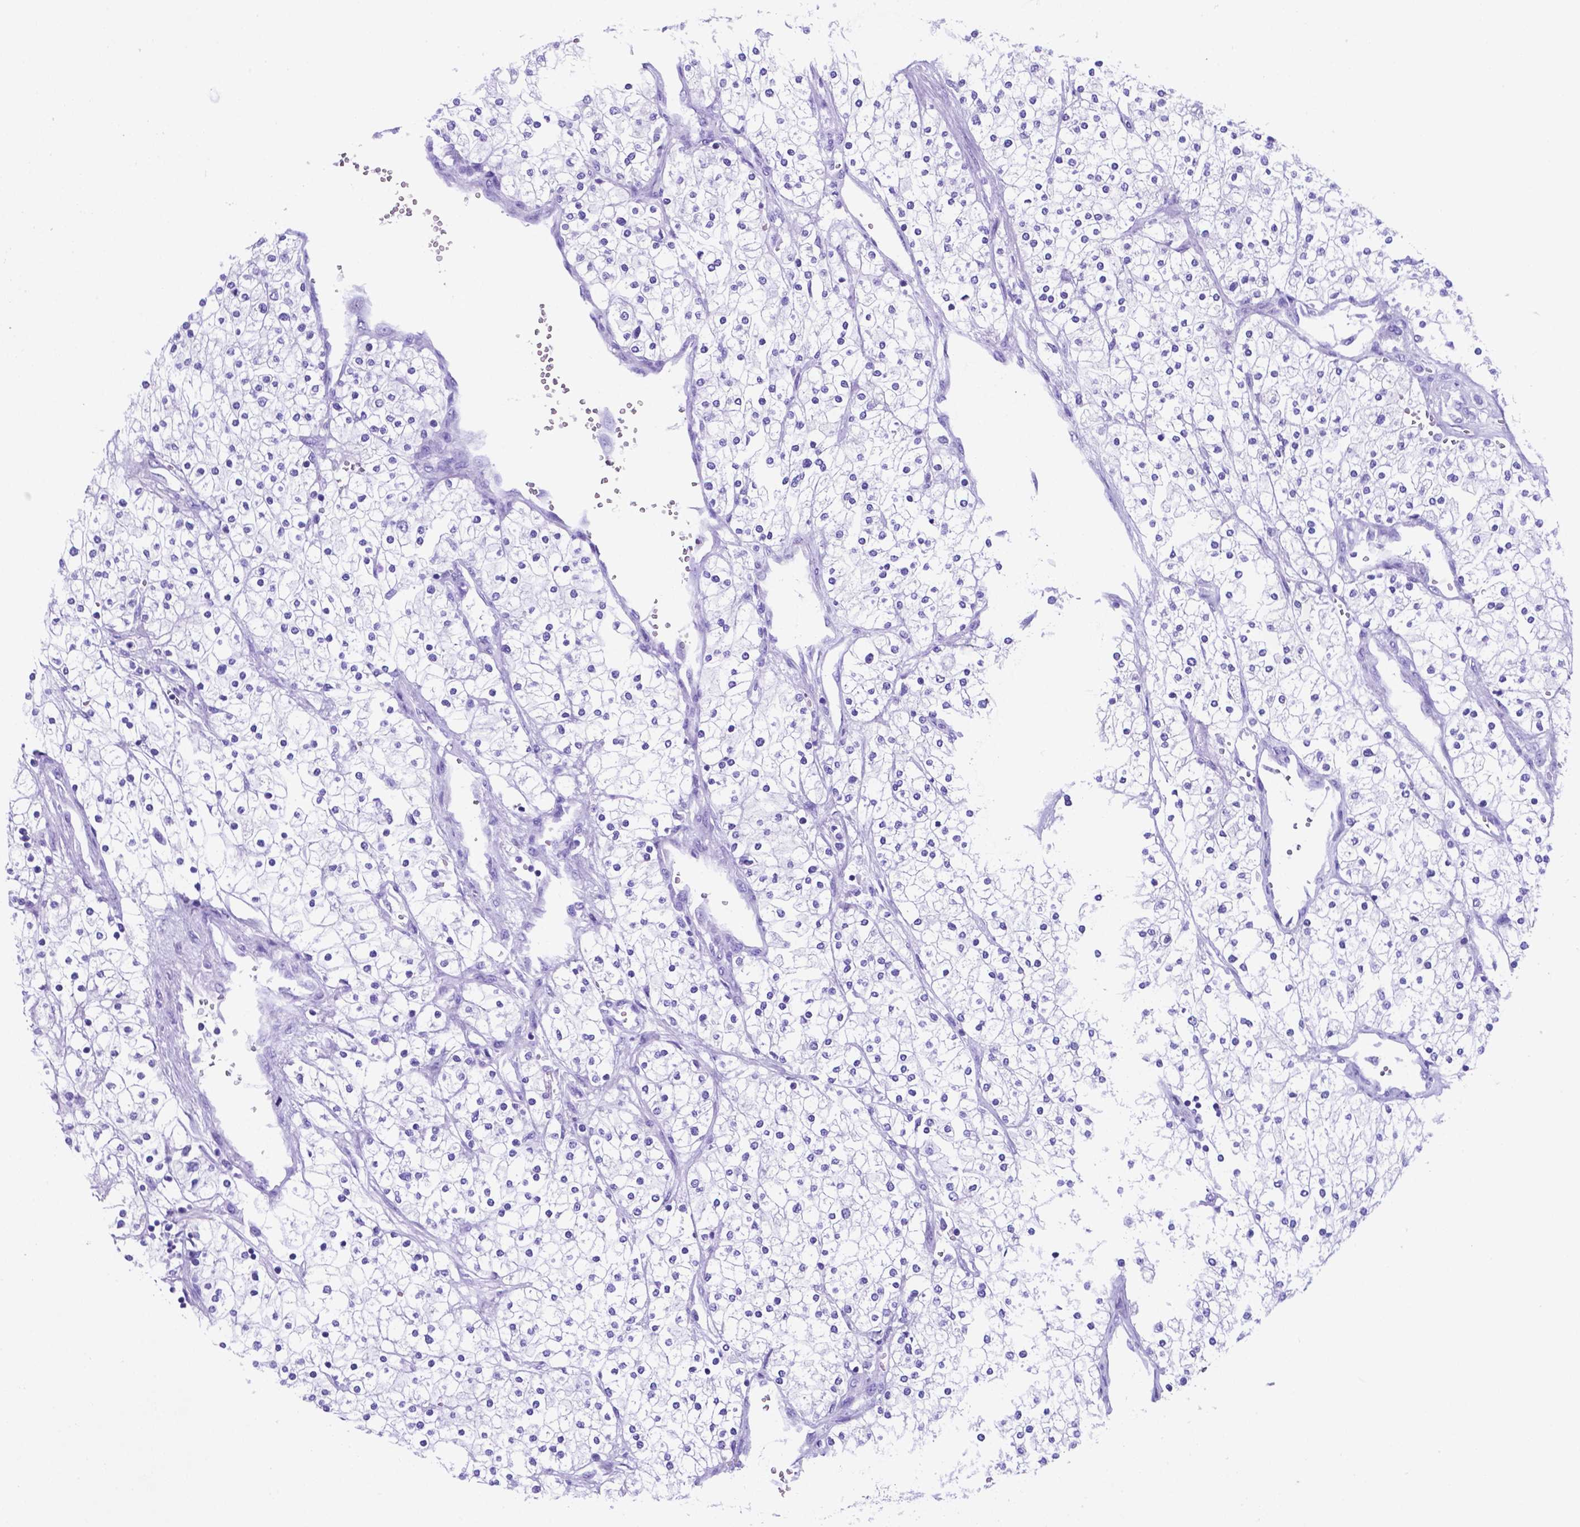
{"staining": {"intensity": "negative", "quantity": "none", "location": "none"}, "tissue": "renal cancer", "cell_type": "Tumor cells", "image_type": "cancer", "snomed": [{"axis": "morphology", "description": "Adenocarcinoma, NOS"}, {"axis": "topography", "description": "Kidney"}], "caption": "Immunohistochemistry (IHC) image of adenocarcinoma (renal) stained for a protein (brown), which shows no expression in tumor cells.", "gene": "DNAAF8", "patient": {"sex": "male", "age": 80}}